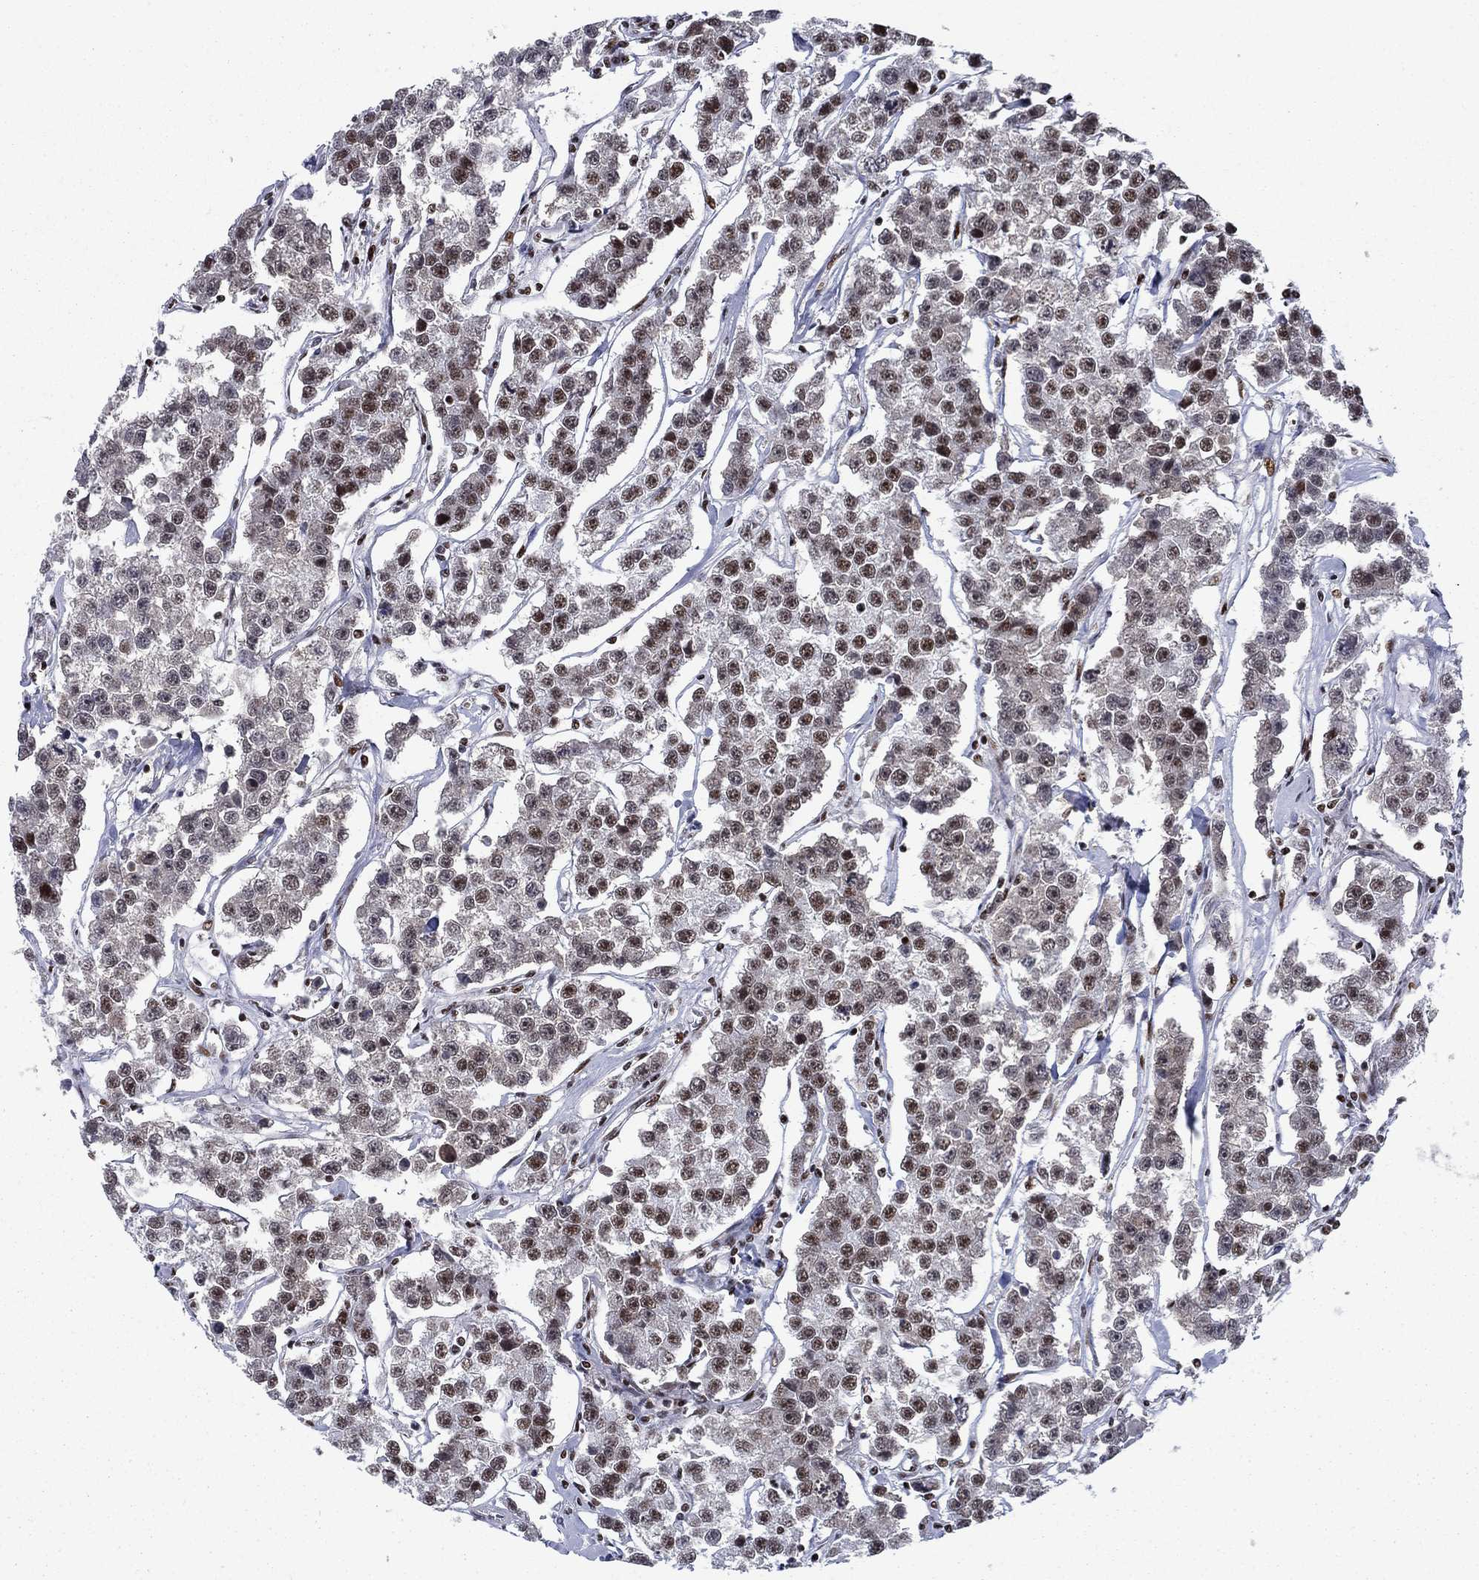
{"staining": {"intensity": "moderate", "quantity": "25%-75%", "location": "nuclear"}, "tissue": "testis cancer", "cell_type": "Tumor cells", "image_type": "cancer", "snomed": [{"axis": "morphology", "description": "Seminoma, NOS"}, {"axis": "topography", "description": "Testis"}], "caption": "Immunohistochemical staining of human seminoma (testis) shows medium levels of moderate nuclear protein positivity in about 25%-75% of tumor cells. (Stains: DAB in brown, nuclei in blue, Microscopy: brightfield microscopy at high magnification).", "gene": "RPRD1B", "patient": {"sex": "male", "age": 59}}